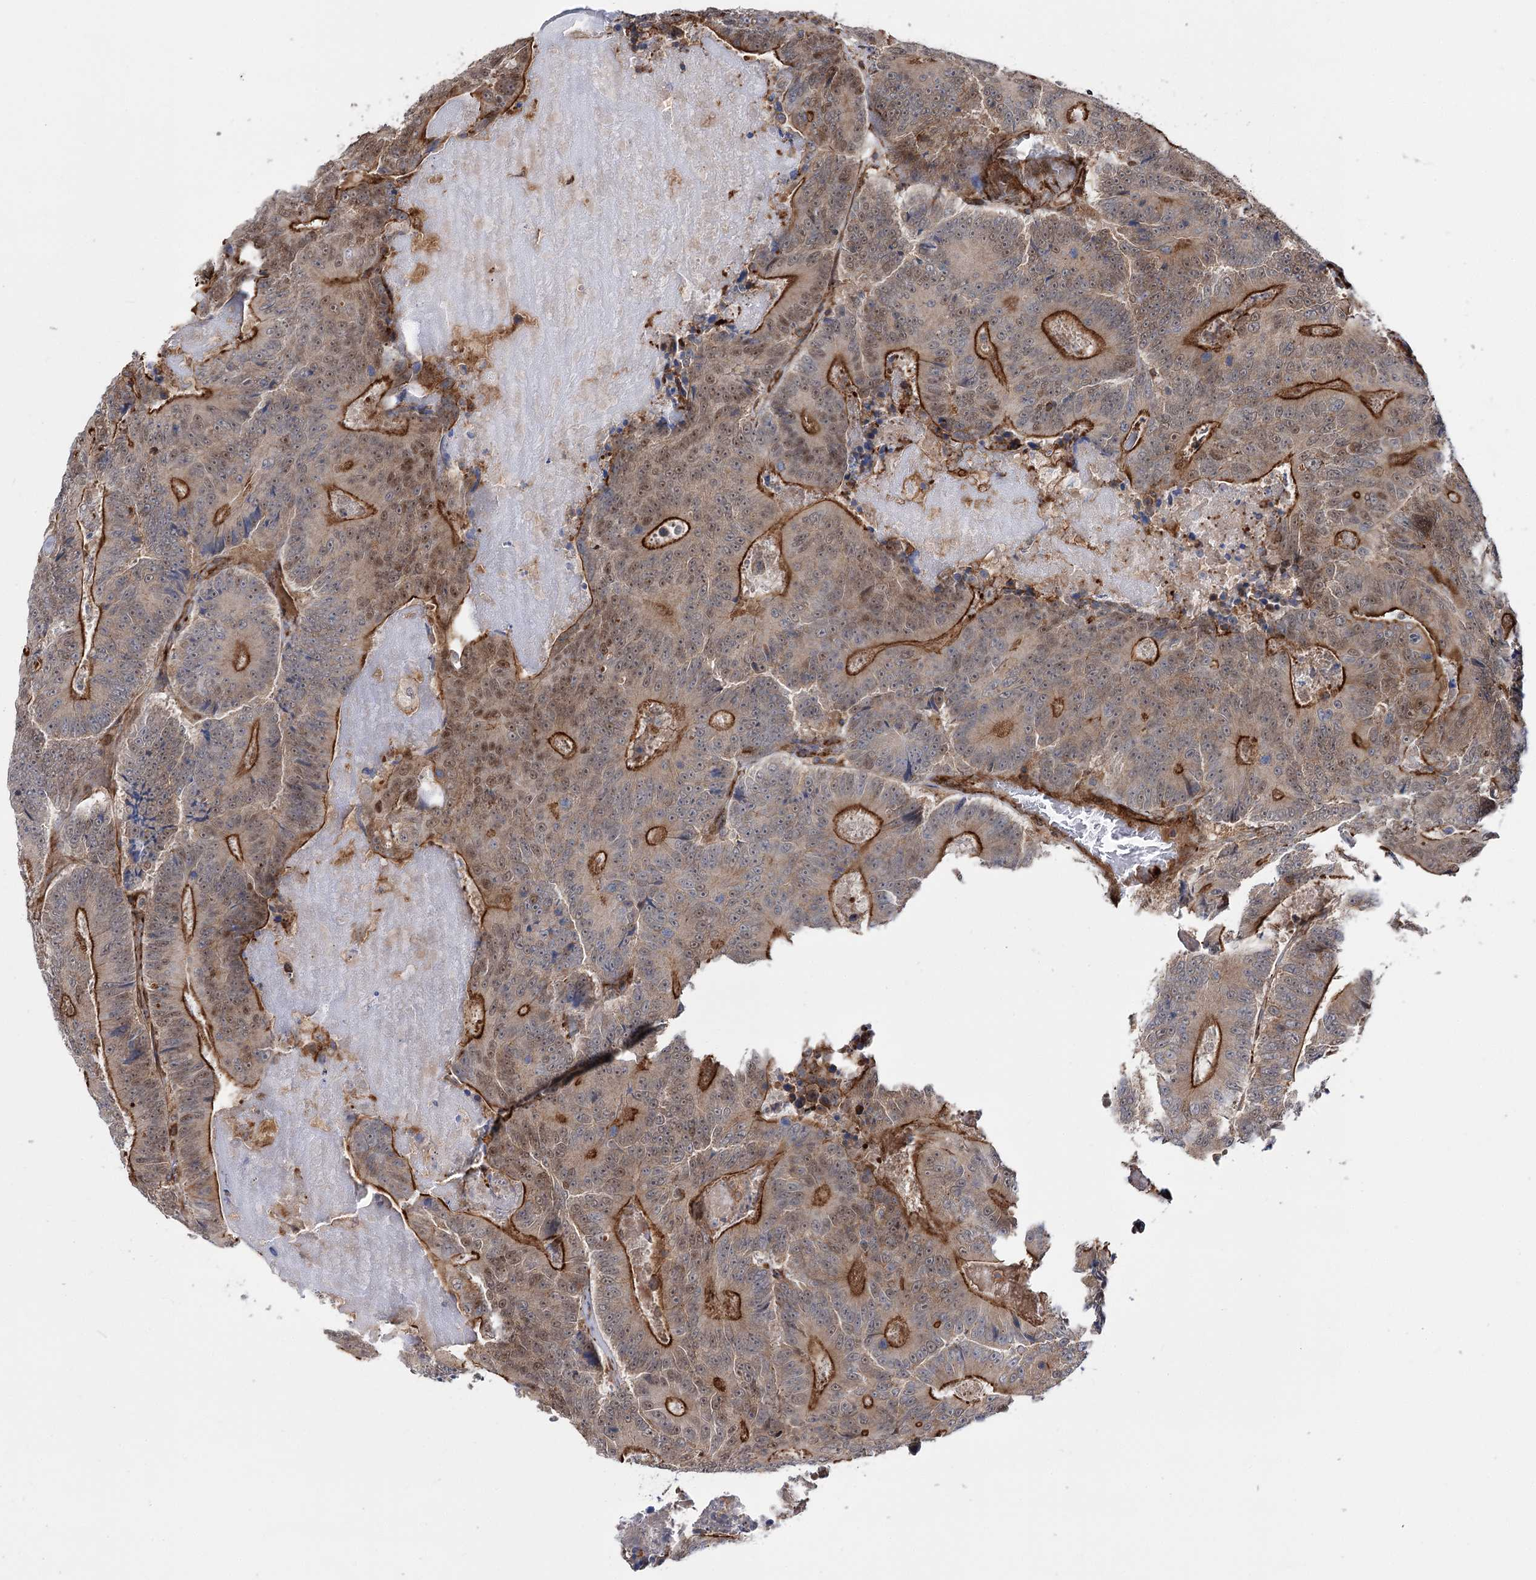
{"staining": {"intensity": "strong", "quantity": ">75%", "location": "cytoplasmic/membranous,nuclear"}, "tissue": "colorectal cancer", "cell_type": "Tumor cells", "image_type": "cancer", "snomed": [{"axis": "morphology", "description": "Adenocarcinoma, NOS"}, {"axis": "topography", "description": "Colon"}], "caption": "Approximately >75% of tumor cells in colorectal cancer show strong cytoplasmic/membranous and nuclear protein staining as visualized by brown immunohistochemical staining.", "gene": "DPP3", "patient": {"sex": "male", "age": 83}}